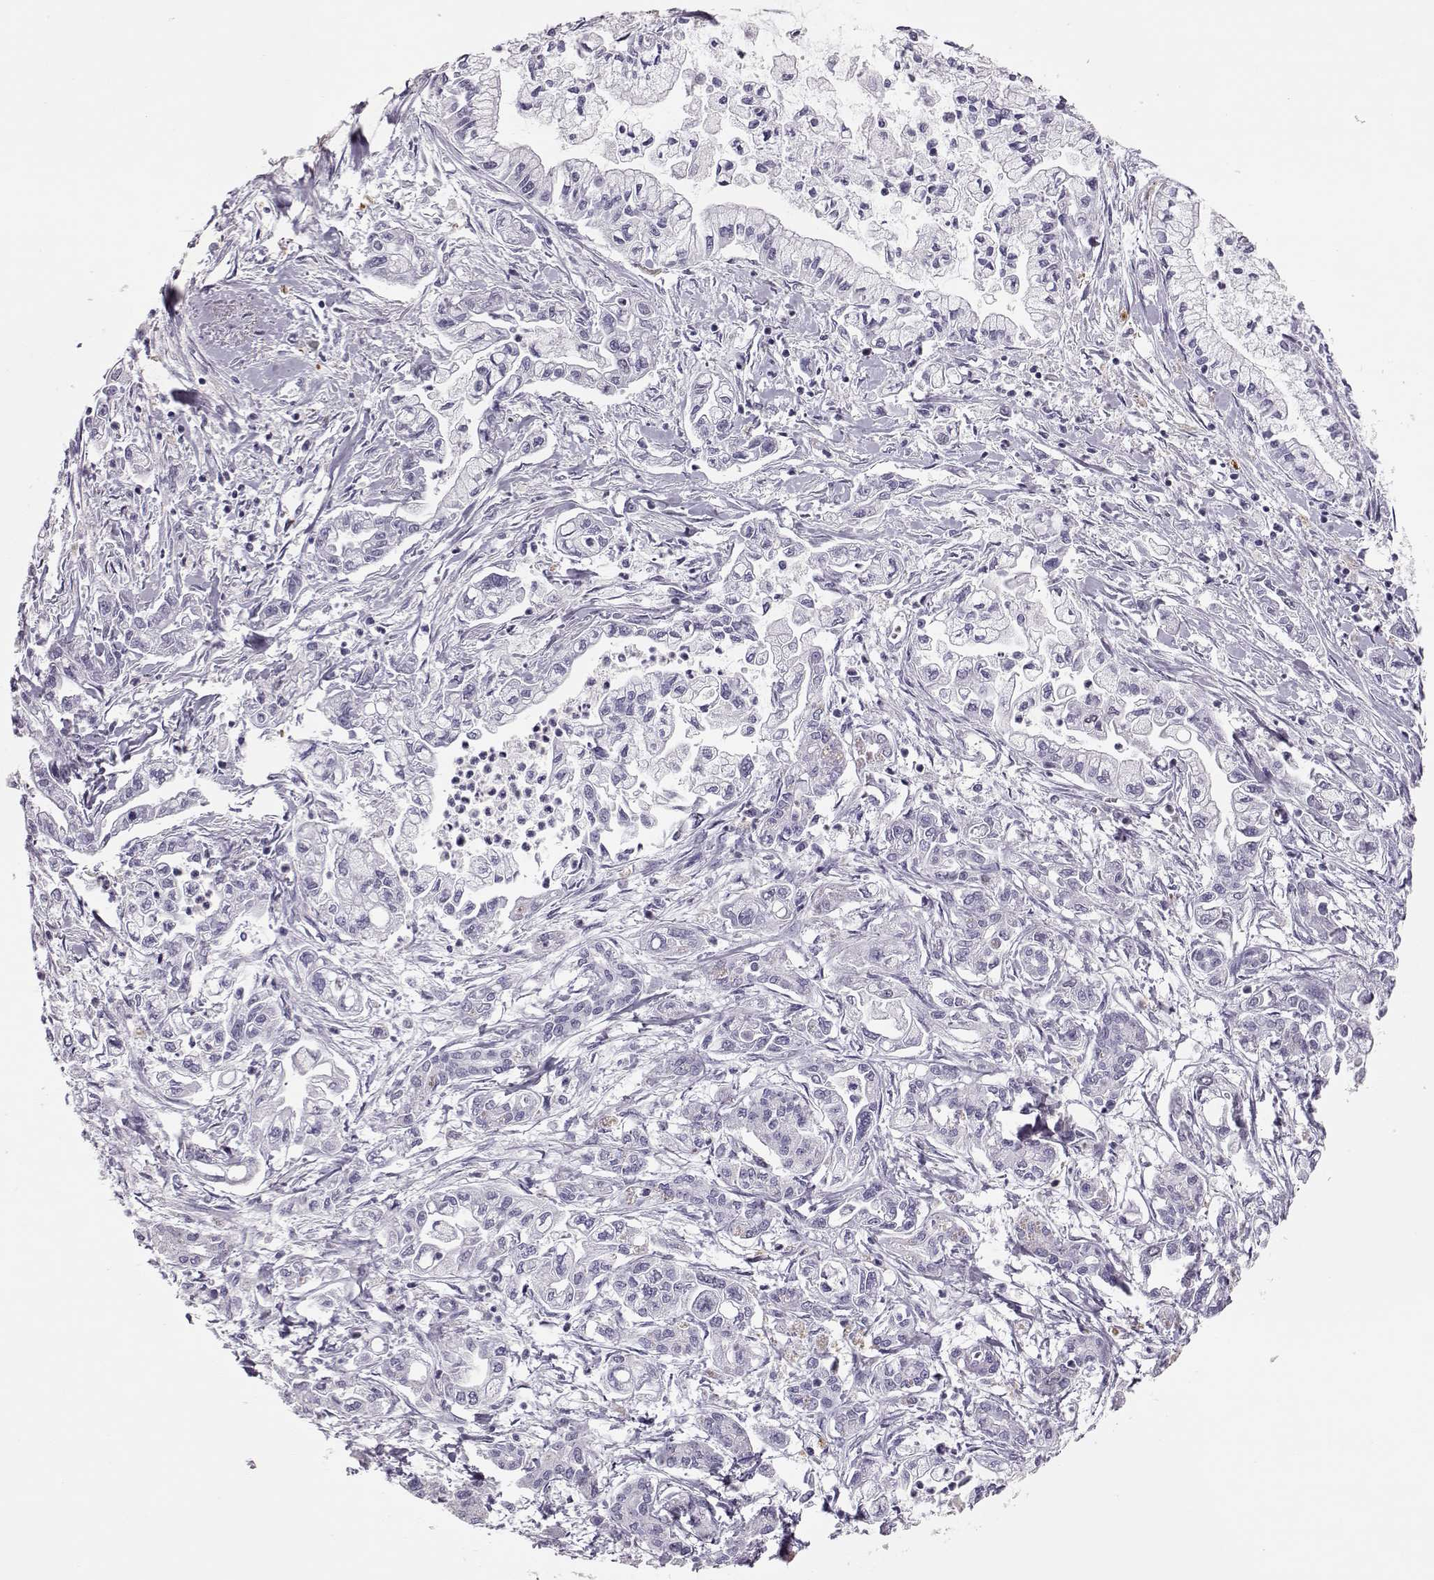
{"staining": {"intensity": "negative", "quantity": "none", "location": "none"}, "tissue": "pancreatic cancer", "cell_type": "Tumor cells", "image_type": "cancer", "snomed": [{"axis": "morphology", "description": "Adenocarcinoma, NOS"}, {"axis": "topography", "description": "Pancreas"}], "caption": "Protein analysis of adenocarcinoma (pancreatic) displays no significant expression in tumor cells.", "gene": "SGO1", "patient": {"sex": "male", "age": 54}}